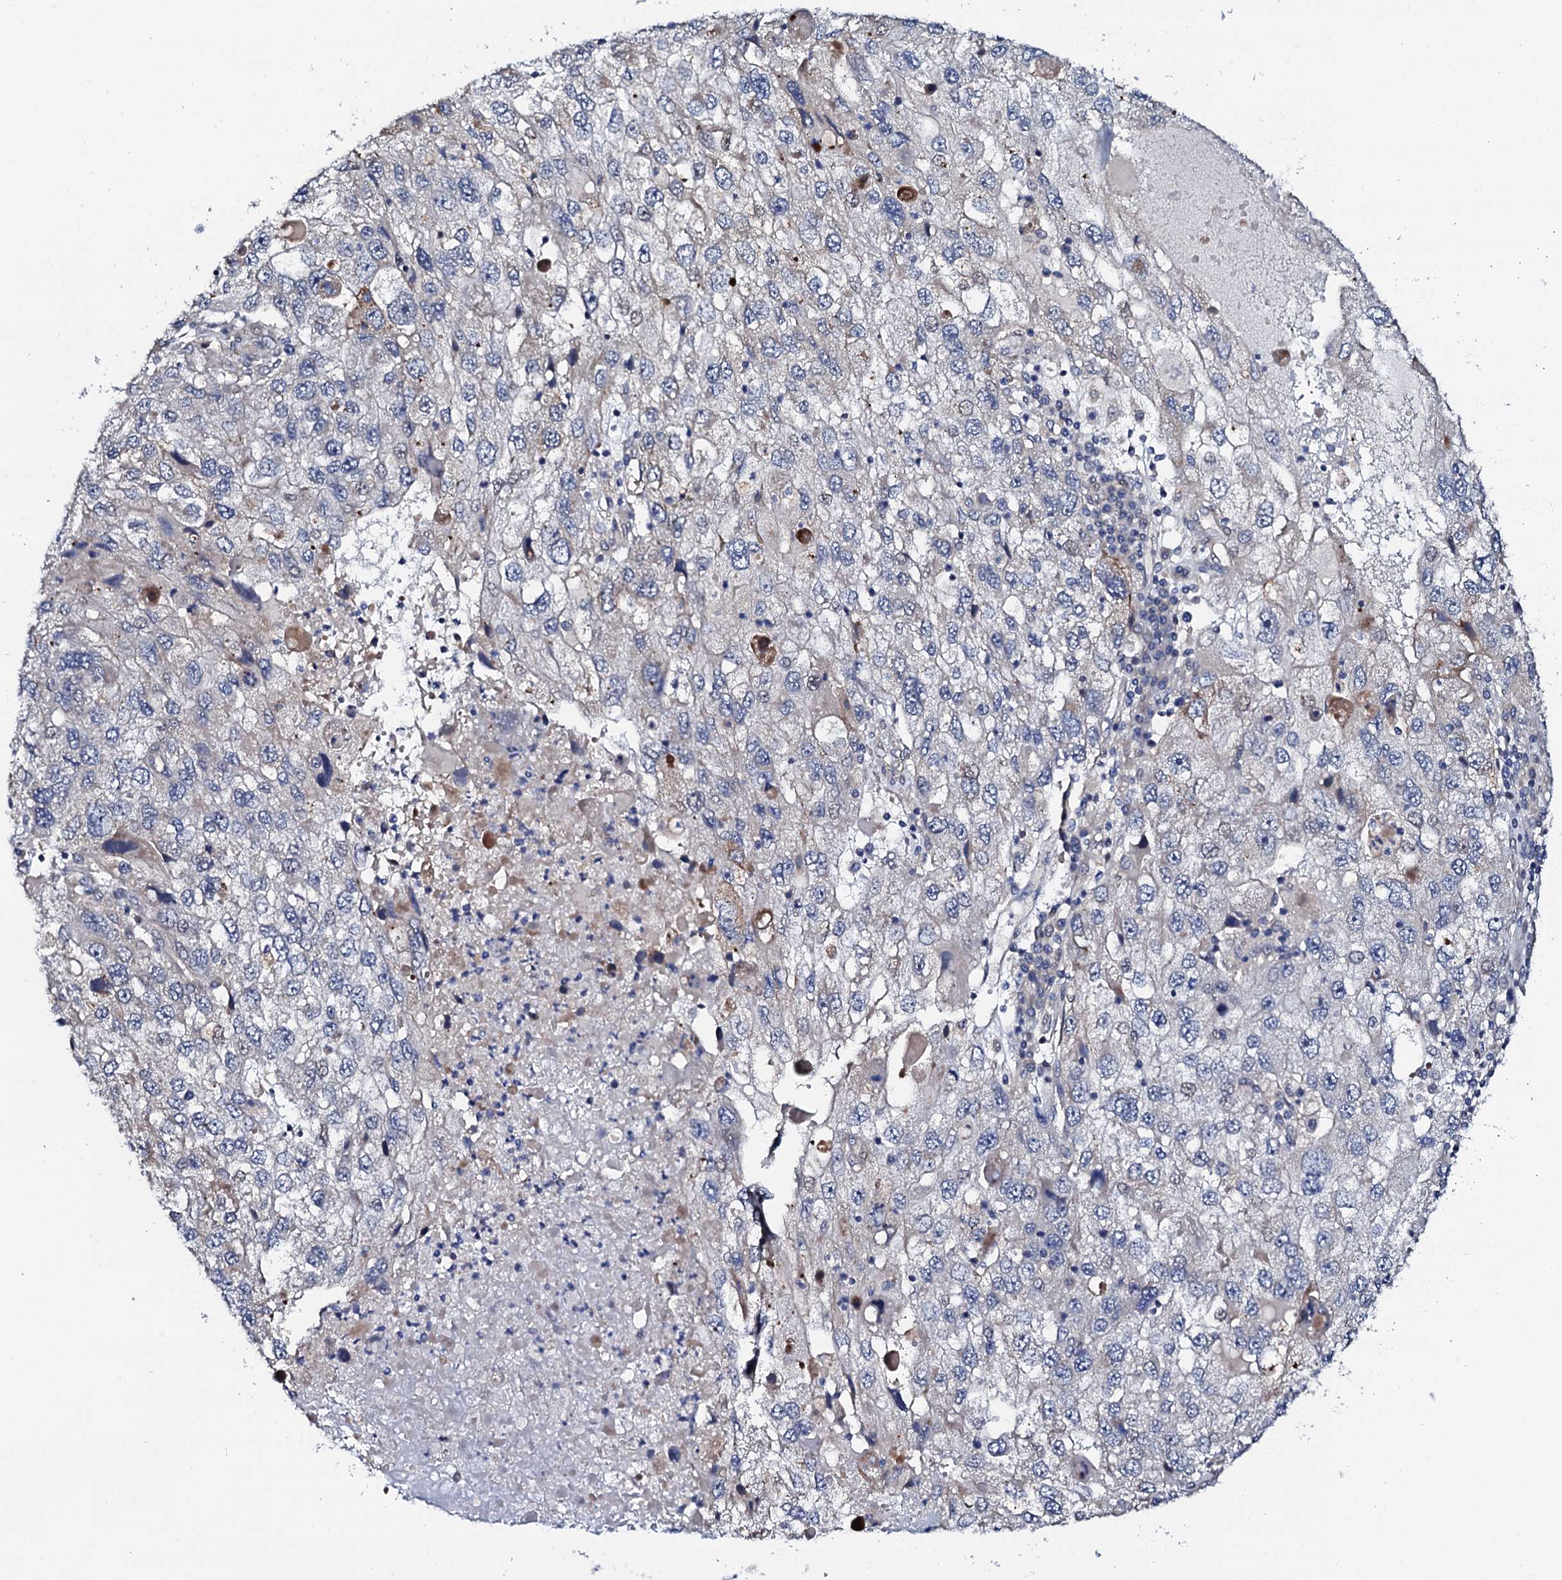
{"staining": {"intensity": "negative", "quantity": "none", "location": "none"}, "tissue": "endometrial cancer", "cell_type": "Tumor cells", "image_type": "cancer", "snomed": [{"axis": "morphology", "description": "Adenocarcinoma, NOS"}, {"axis": "topography", "description": "Endometrium"}], "caption": "Protein analysis of endometrial cancer shows no significant positivity in tumor cells.", "gene": "CIAO2A", "patient": {"sex": "female", "age": 49}}